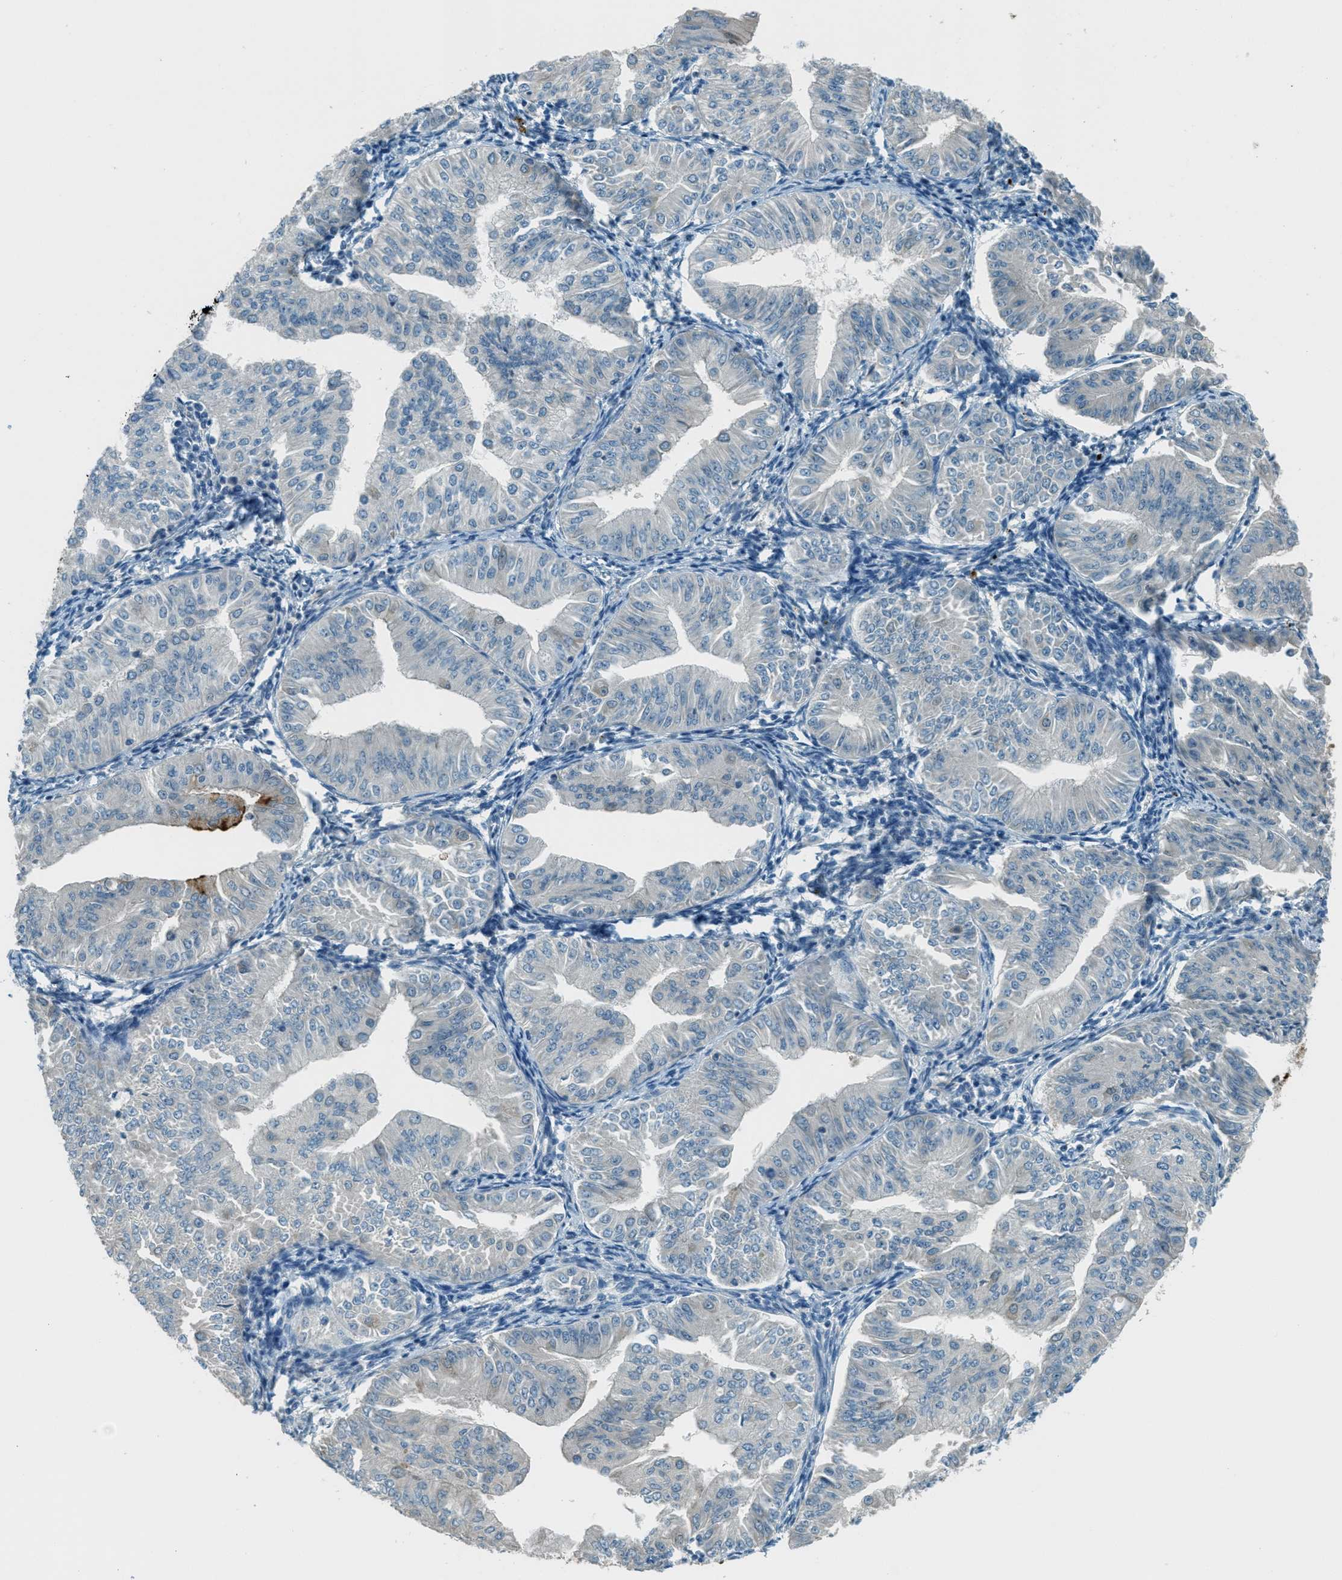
{"staining": {"intensity": "negative", "quantity": "none", "location": "none"}, "tissue": "endometrial cancer", "cell_type": "Tumor cells", "image_type": "cancer", "snomed": [{"axis": "morphology", "description": "Normal tissue, NOS"}, {"axis": "morphology", "description": "Adenocarcinoma, NOS"}, {"axis": "topography", "description": "Endometrium"}], "caption": "IHC of human endometrial adenocarcinoma displays no positivity in tumor cells.", "gene": "MSLN", "patient": {"sex": "female", "age": 53}}